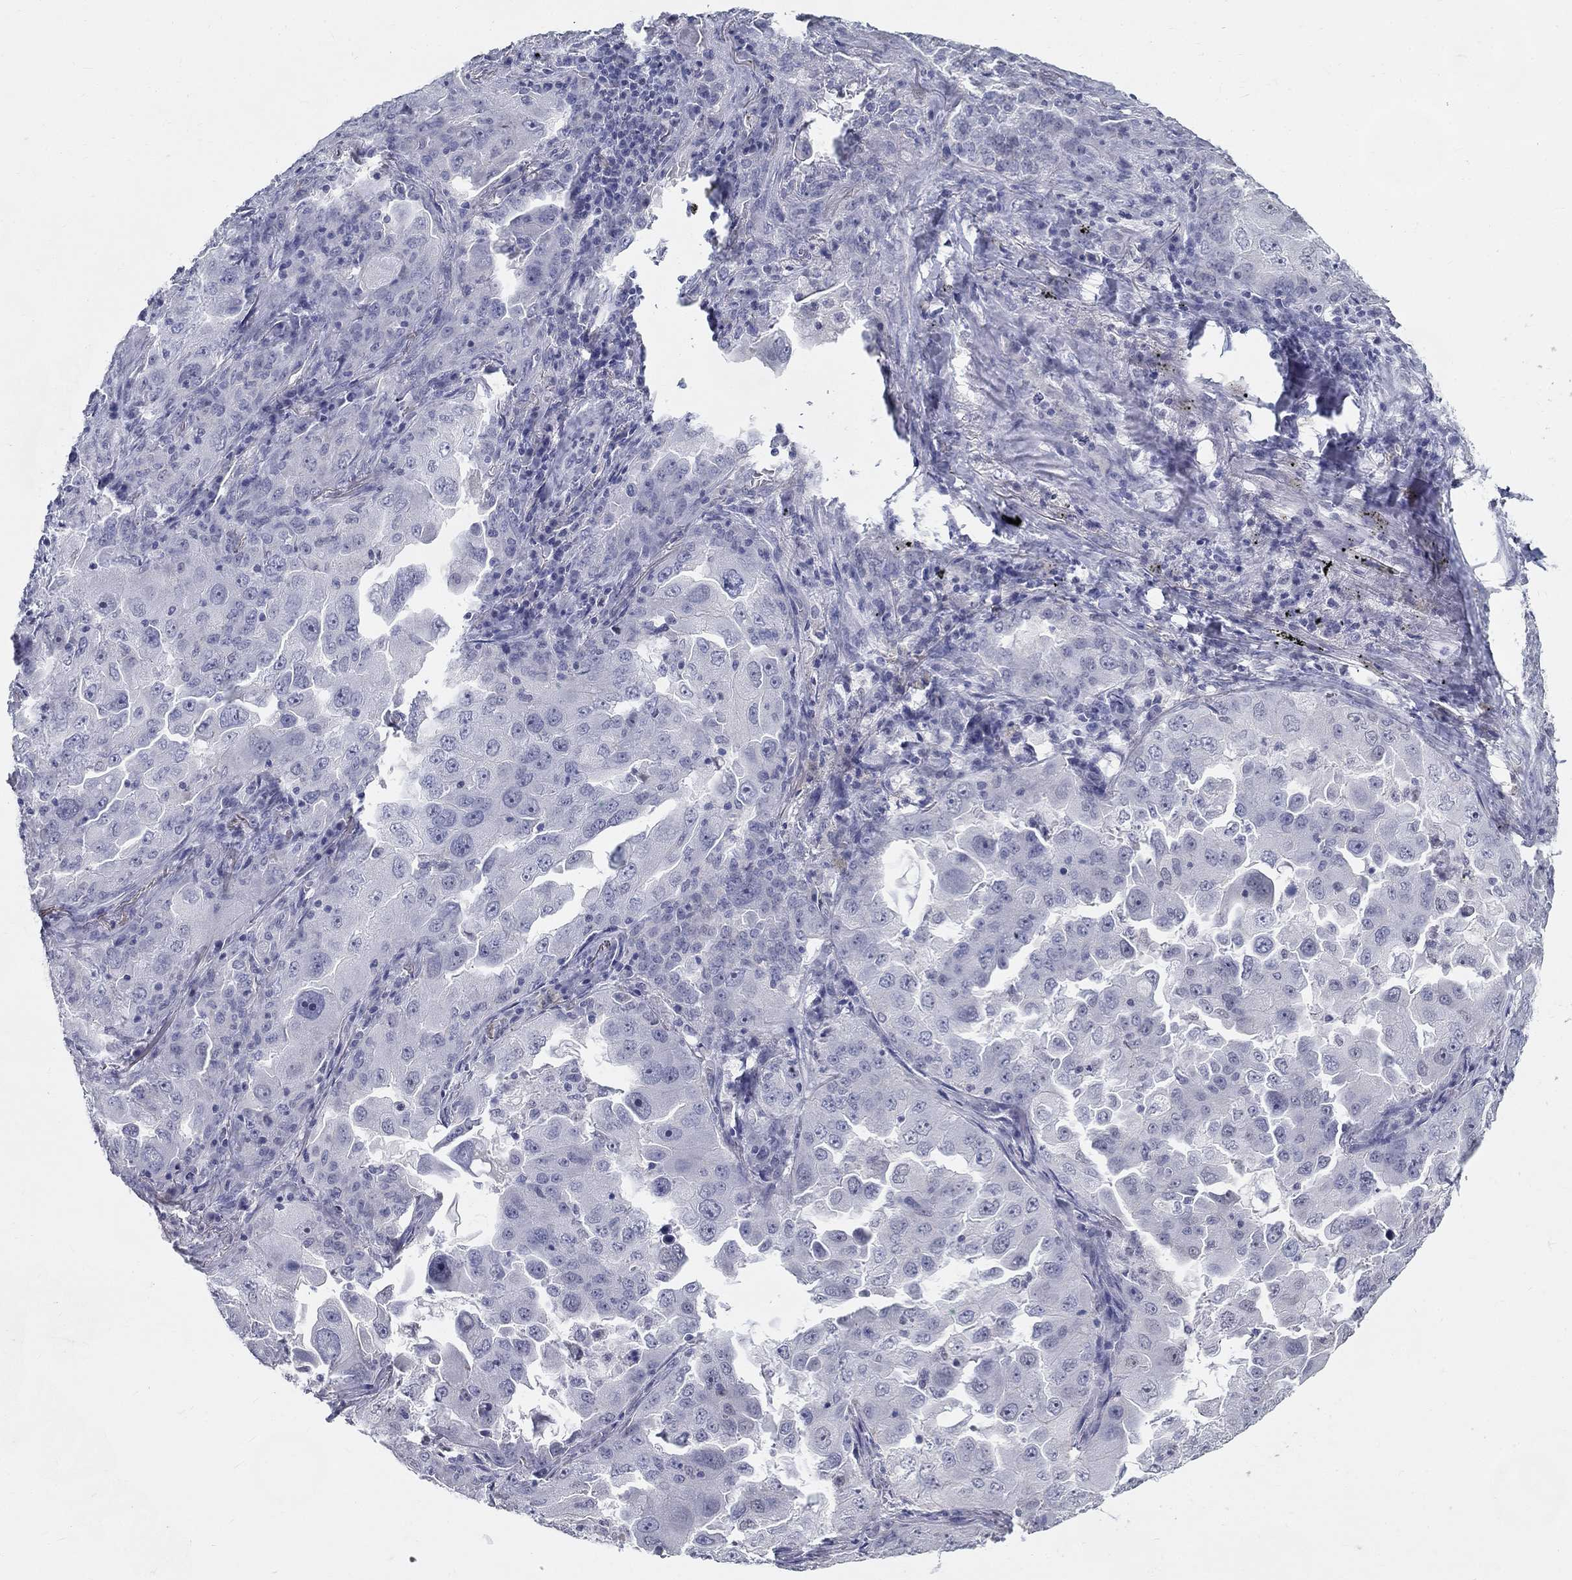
{"staining": {"intensity": "negative", "quantity": "none", "location": "none"}, "tissue": "lung cancer", "cell_type": "Tumor cells", "image_type": "cancer", "snomed": [{"axis": "morphology", "description": "Adenocarcinoma, NOS"}, {"axis": "topography", "description": "Lung"}], "caption": "IHC photomicrograph of human adenocarcinoma (lung) stained for a protein (brown), which displays no expression in tumor cells.", "gene": "GUCA1A", "patient": {"sex": "female", "age": 61}}